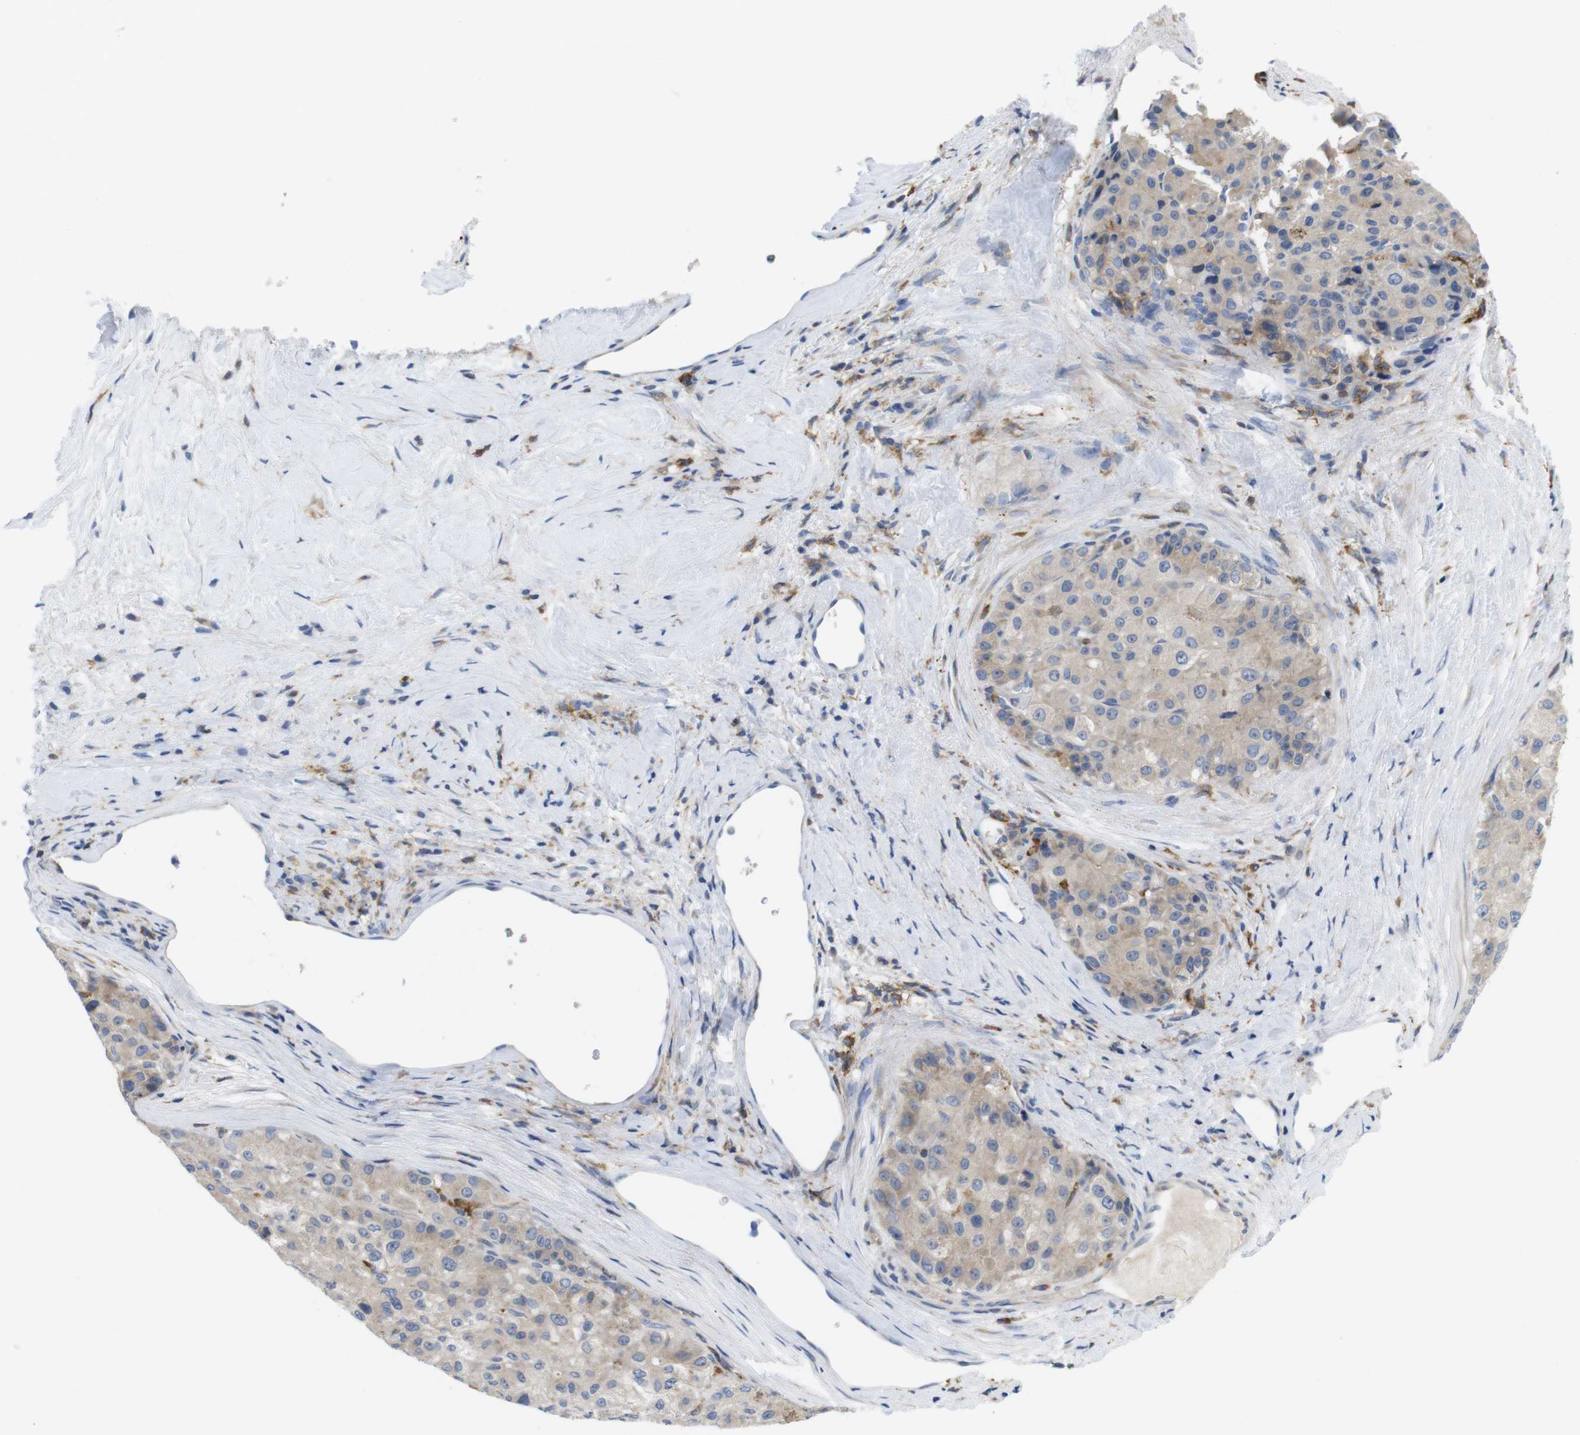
{"staining": {"intensity": "weak", "quantity": "25%-75%", "location": "cytoplasmic/membranous"}, "tissue": "liver cancer", "cell_type": "Tumor cells", "image_type": "cancer", "snomed": [{"axis": "morphology", "description": "Carcinoma, Hepatocellular, NOS"}, {"axis": "topography", "description": "Liver"}], "caption": "This histopathology image demonstrates hepatocellular carcinoma (liver) stained with IHC to label a protein in brown. The cytoplasmic/membranous of tumor cells show weak positivity for the protein. Nuclei are counter-stained blue.", "gene": "CNGA2", "patient": {"sex": "male", "age": 80}}